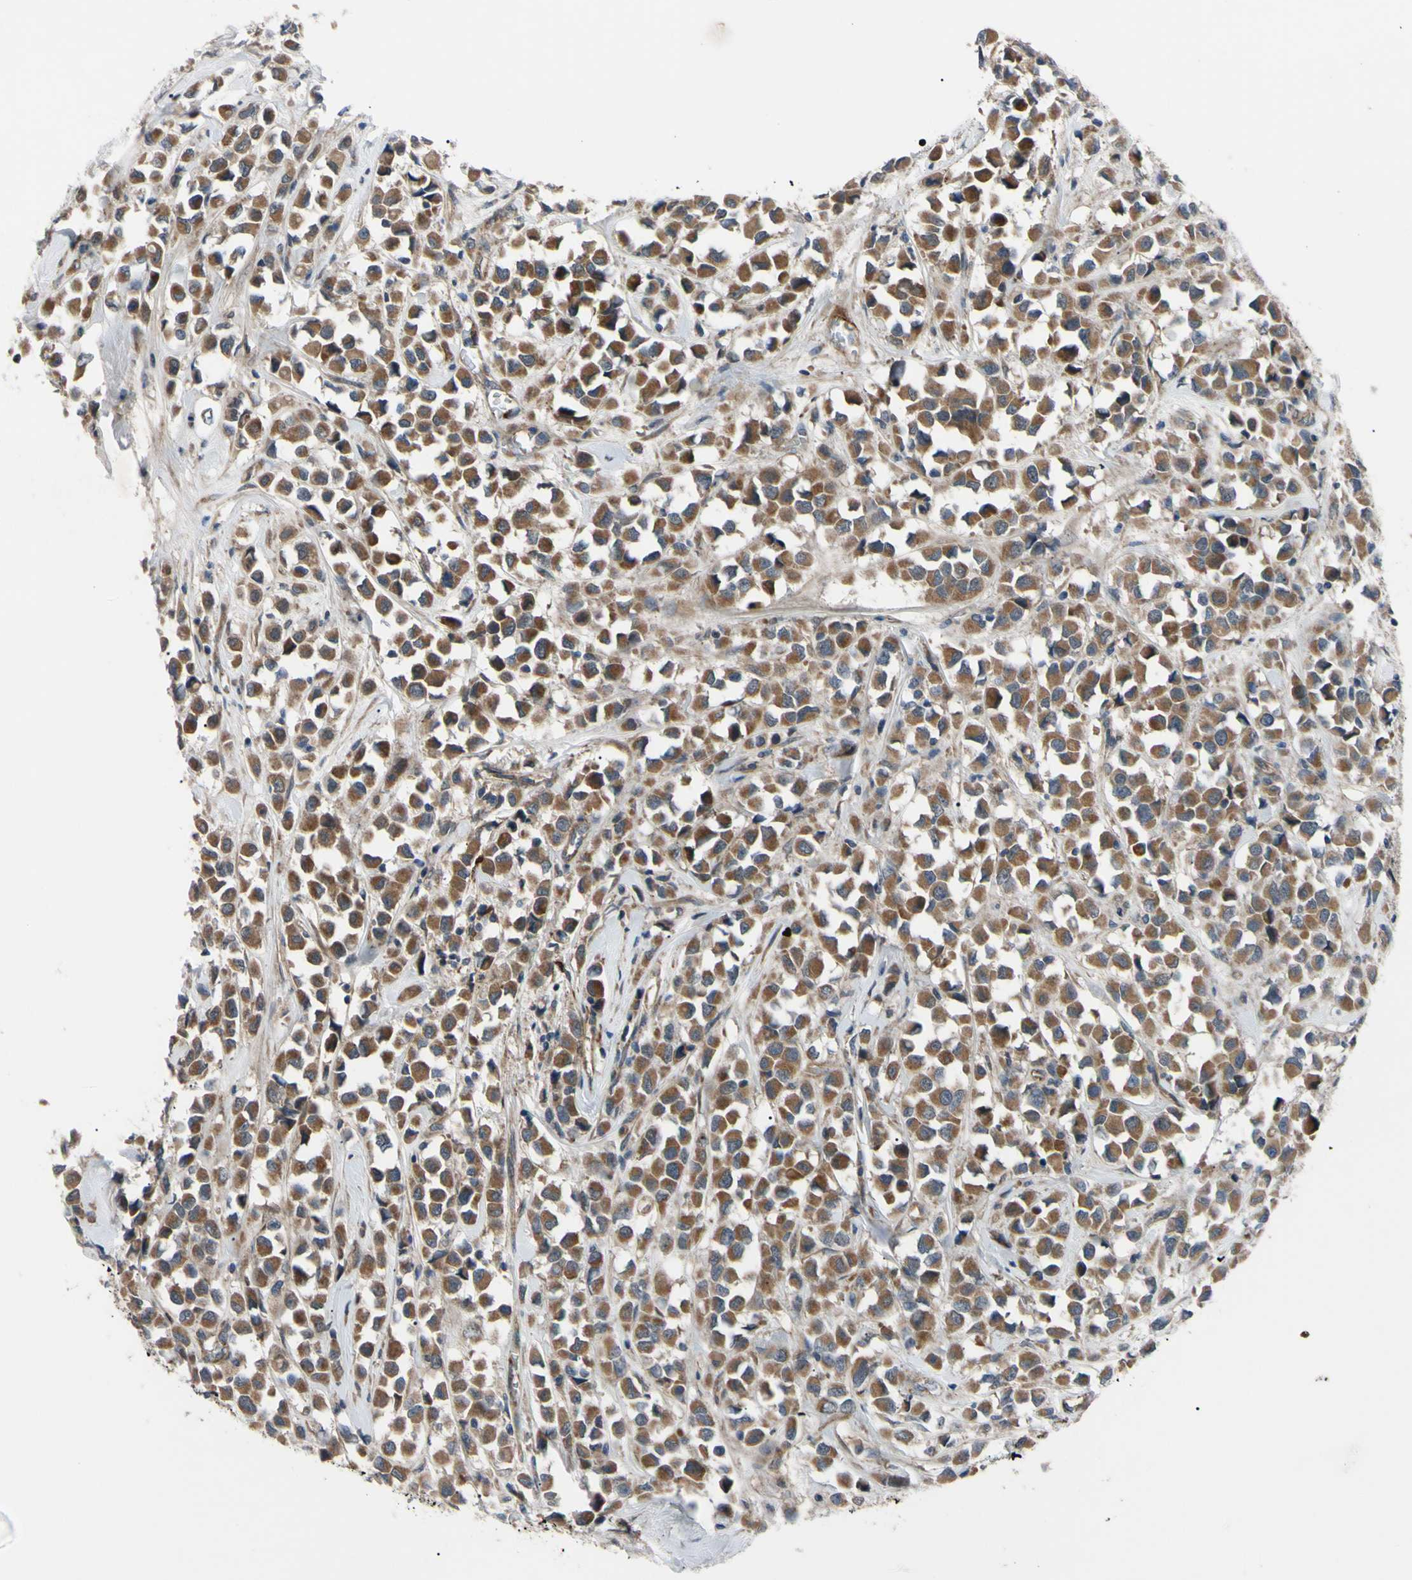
{"staining": {"intensity": "moderate", "quantity": ">75%", "location": "cytoplasmic/membranous"}, "tissue": "breast cancer", "cell_type": "Tumor cells", "image_type": "cancer", "snomed": [{"axis": "morphology", "description": "Duct carcinoma"}, {"axis": "topography", "description": "Breast"}], "caption": "There is medium levels of moderate cytoplasmic/membranous expression in tumor cells of breast cancer (intraductal carcinoma), as demonstrated by immunohistochemical staining (brown color).", "gene": "SVIL", "patient": {"sex": "female", "age": 61}}